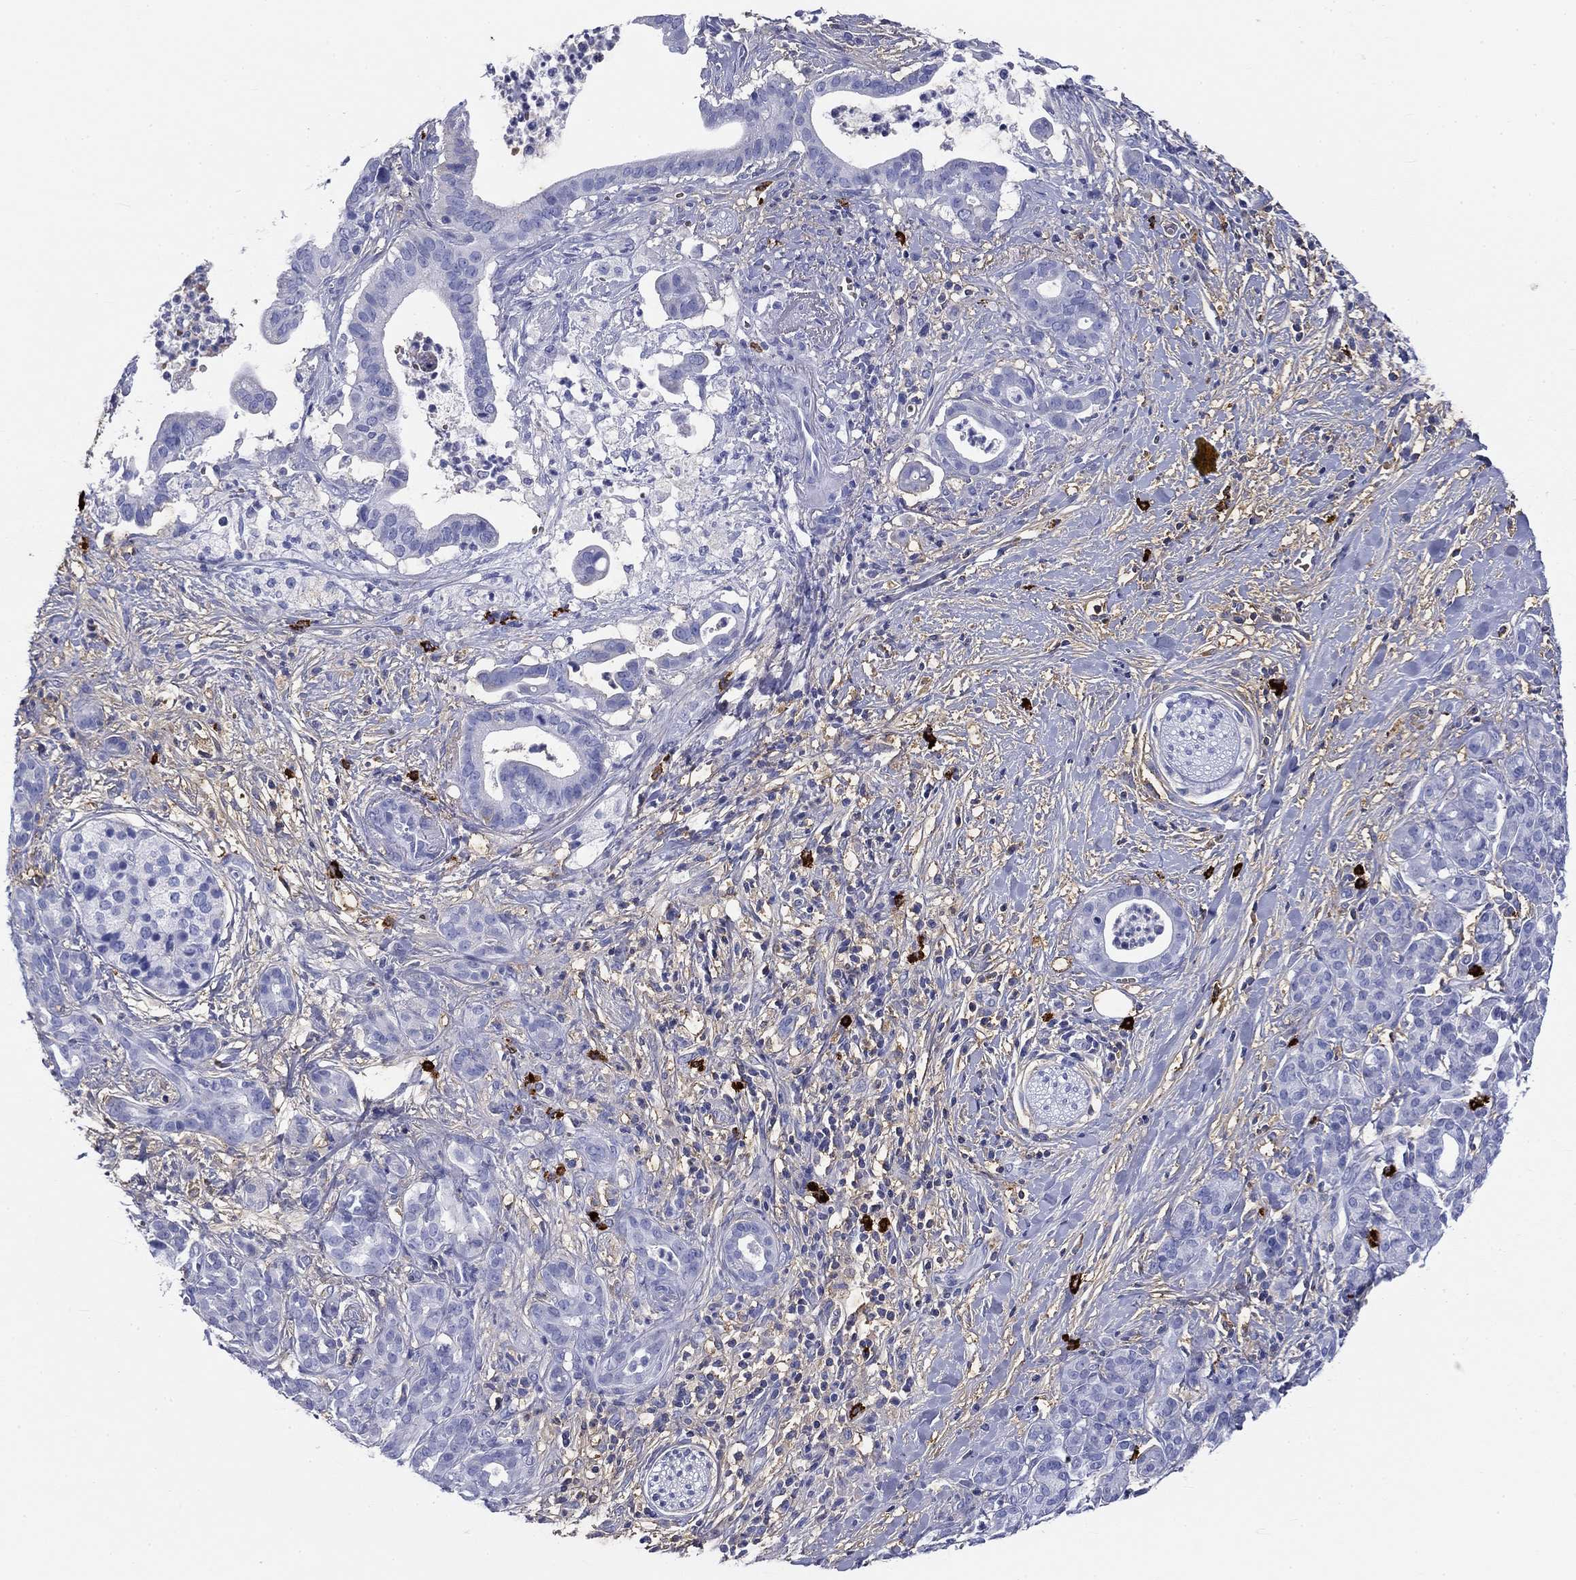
{"staining": {"intensity": "negative", "quantity": "none", "location": "none"}, "tissue": "pancreatic cancer", "cell_type": "Tumor cells", "image_type": "cancer", "snomed": [{"axis": "morphology", "description": "Adenocarcinoma, NOS"}, {"axis": "topography", "description": "Pancreas"}], "caption": "Immunohistochemical staining of pancreatic adenocarcinoma shows no significant expression in tumor cells.", "gene": "CD40LG", "patient": {"sex": "male", "age": 61}}